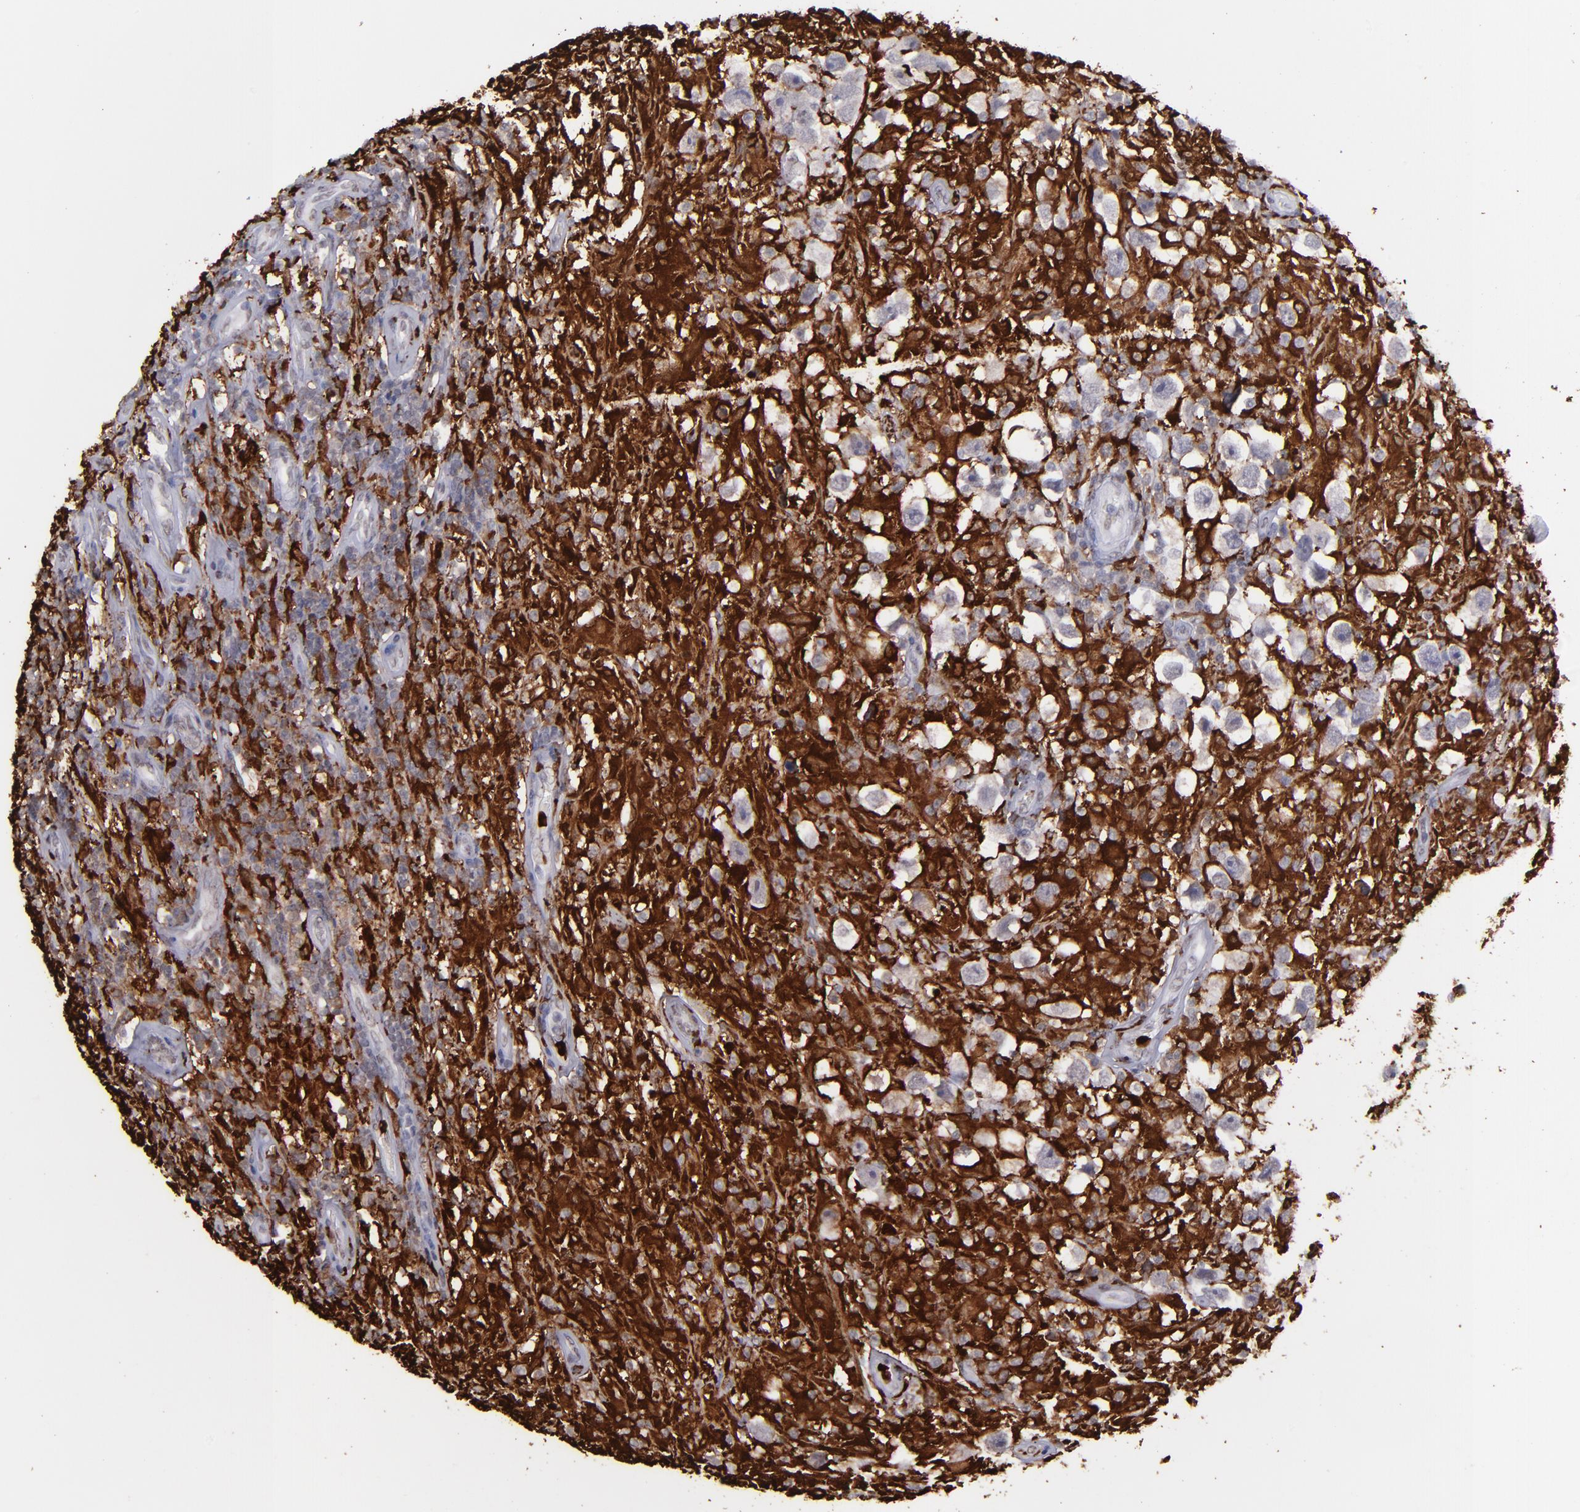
{"staining": {"intensity": "negative", "quantity": "none", "location": "none"}, "tissue": "testis cancer", "cell_type": "Tumor cells", "image_type": "cancer", "snomed": [{"axis": "morphology", "description": "Seminoma, NOS"}, {"axis": "topography", "description": "Testis"}], "caption": "Tumor cells show no significant protein positivity in testis seminoma.", "gene": "NCF2", "patient": {"sex": "male", "age": 34}}